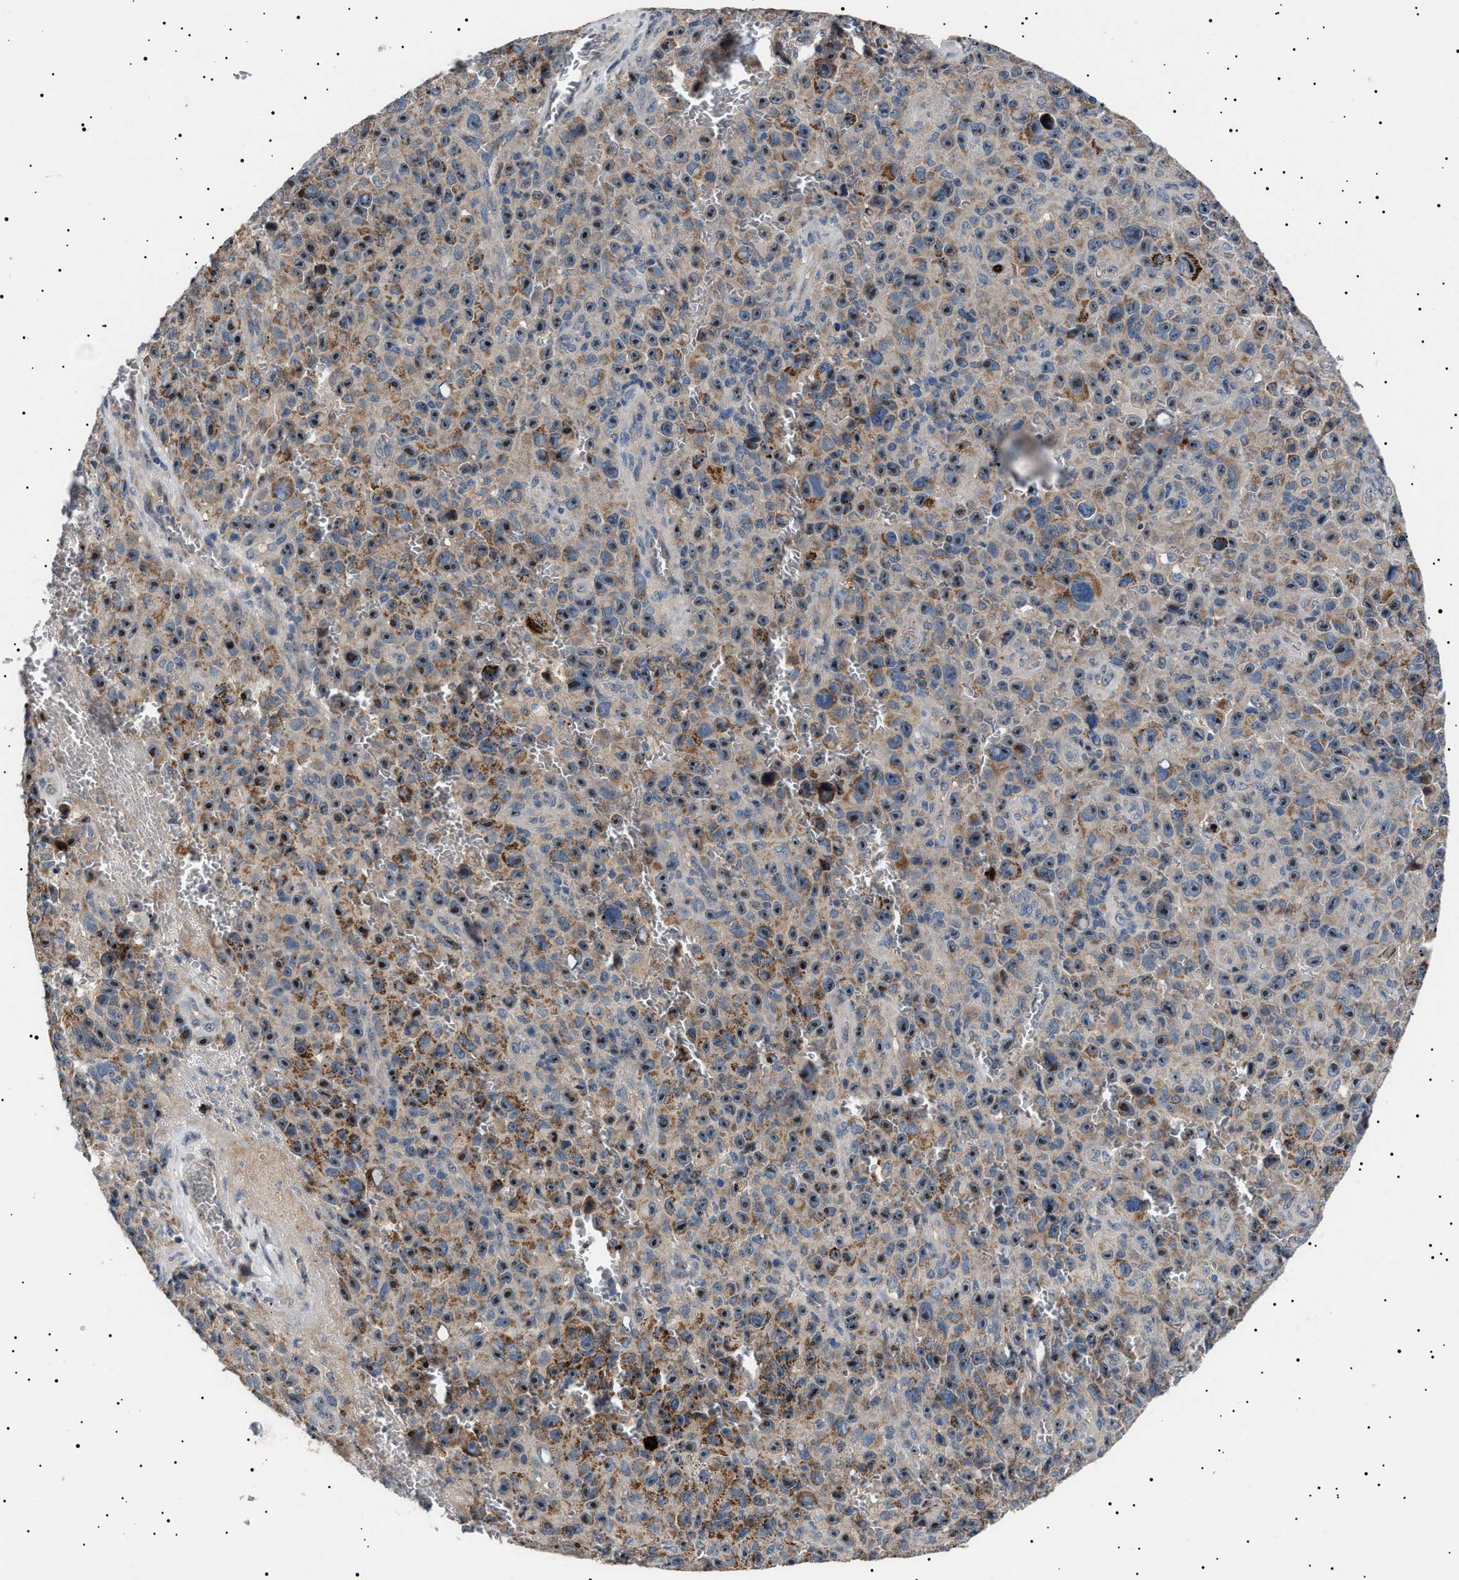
{"staining": {"intensity": "moderate", "quantity": ">75%", "location": "nuclear"}, "tissue": "melanoma", "cell_type": "Tumor cells", "image_type": "cancer", "snomed": [{"axis": "morphology", "description": "Malignant melanoma, NOS"}, {"axis": "topography", "description": "Skin"}], "caption": "Moderate nuclear staining is appreciated in approximately >75% of tumor cells in malignant melanoma.", "gene": "PTRH1", "patient": {"sex": "female", "age": 82}}